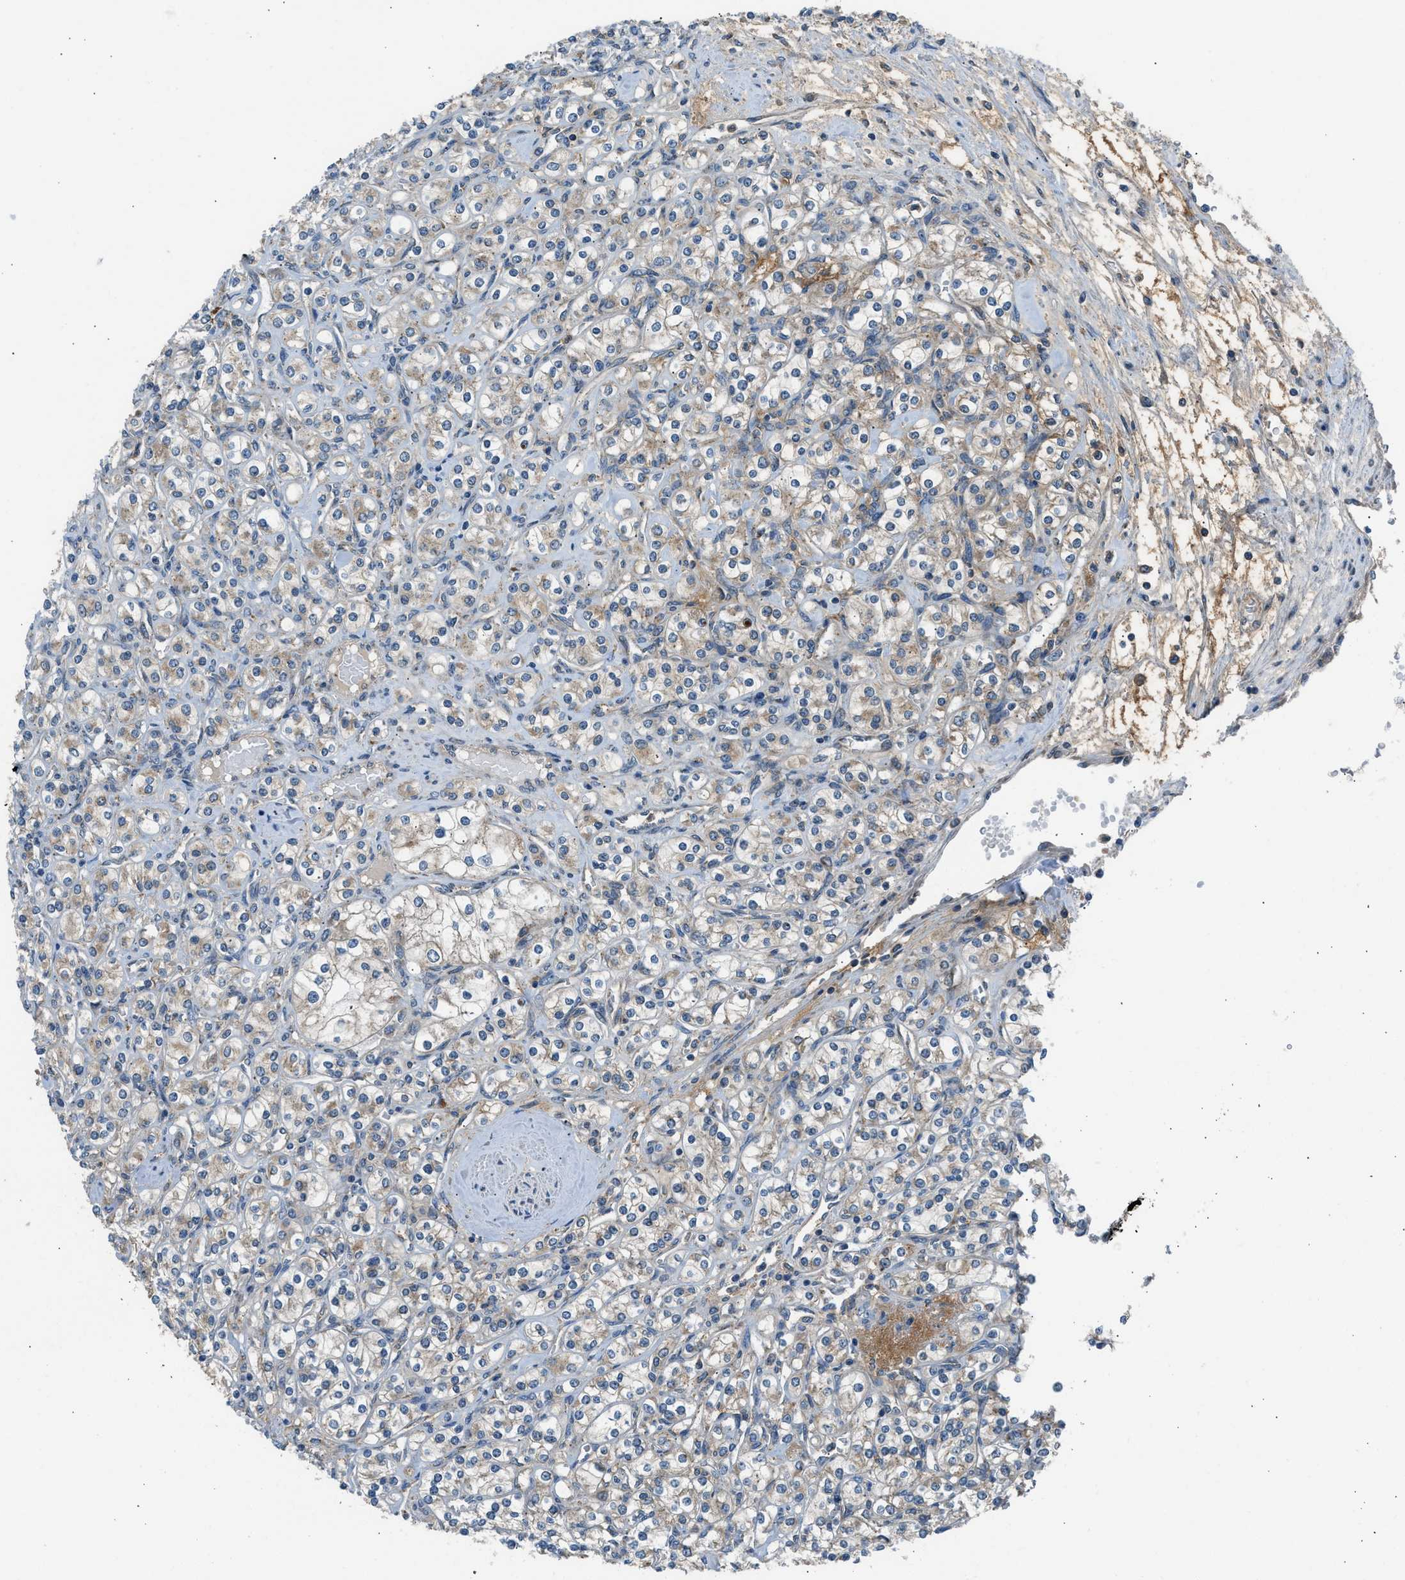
{"staining": {"intensity": "weak", "quantity": ">75%", "location": "cytoplasmic/membranous"}, "tissue": "renal cancer", "cell_type": "Tumor cells", "image_type": "cancer", "snomed": [{"axis": "morphology", "description": "Adenocarcinoma, NOS"}, {"axis": "topography", "description": "Kidney"}], "caption": "The micrograph shows a brown stain indicating the presence of a protein in the cytoplasmic/membranous of tumor cells in renal cancer.", "gene": "EDARADD", "patient": {"sex": "male", "age": 77}}